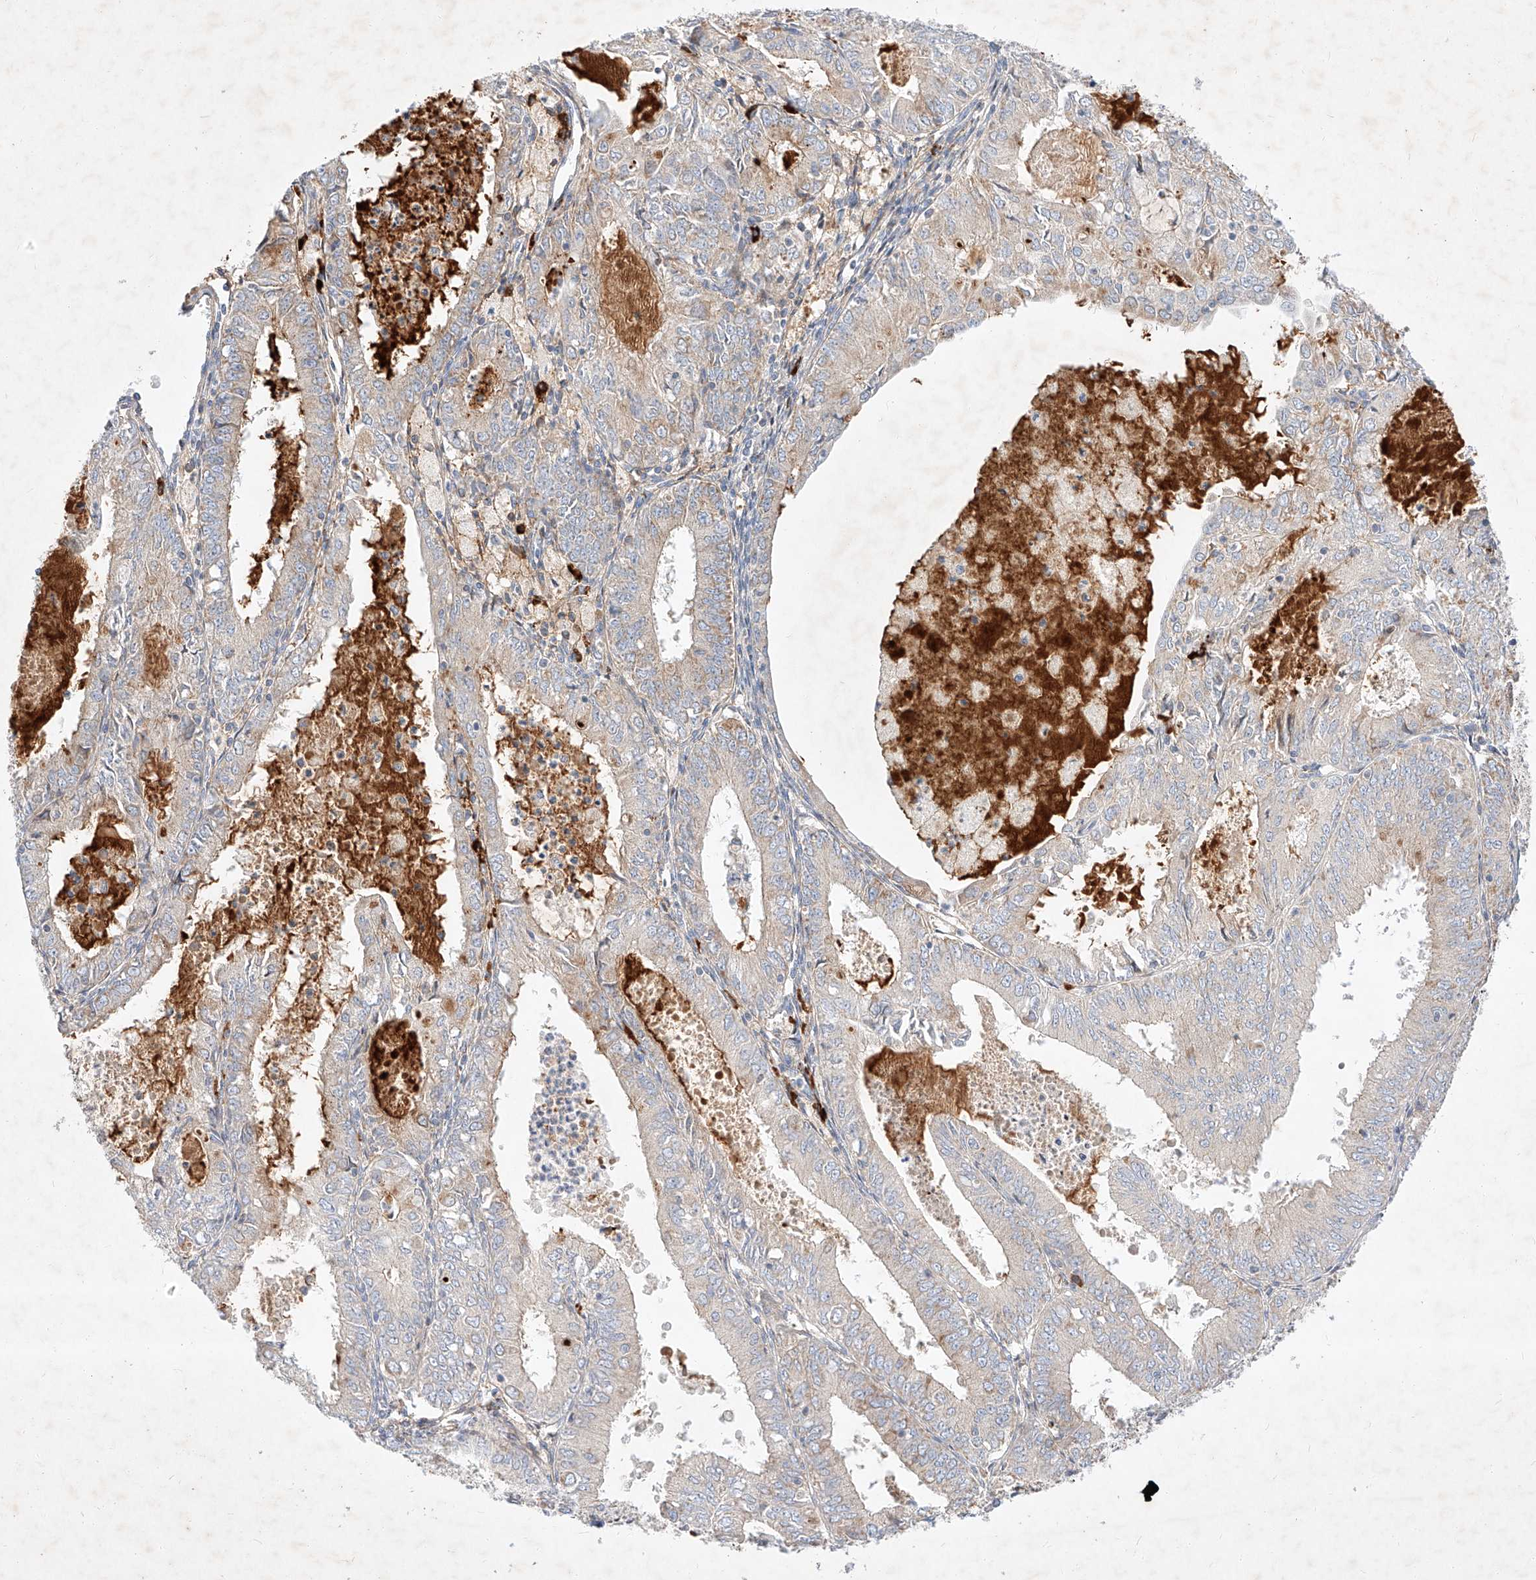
{"staining": {"intensity": "weak", "quantity": "<25%", "location": "cytoplasmic/membranous"}, "tissue": "endometrial cancer", "cell_type": "Tumor cells", "image_type": "cancer", "snomed": [{"axis": "morphology", "description": "Adenocarcinoma, NOS"}, {"axis": "topography", "description": "Endometrium"}], "caption": "A micrograph of human endometrial cancer is negative for staining in tumor cells.", "gene": "OSGEPL1", "patient": {"sex": "female", "age": 57}}